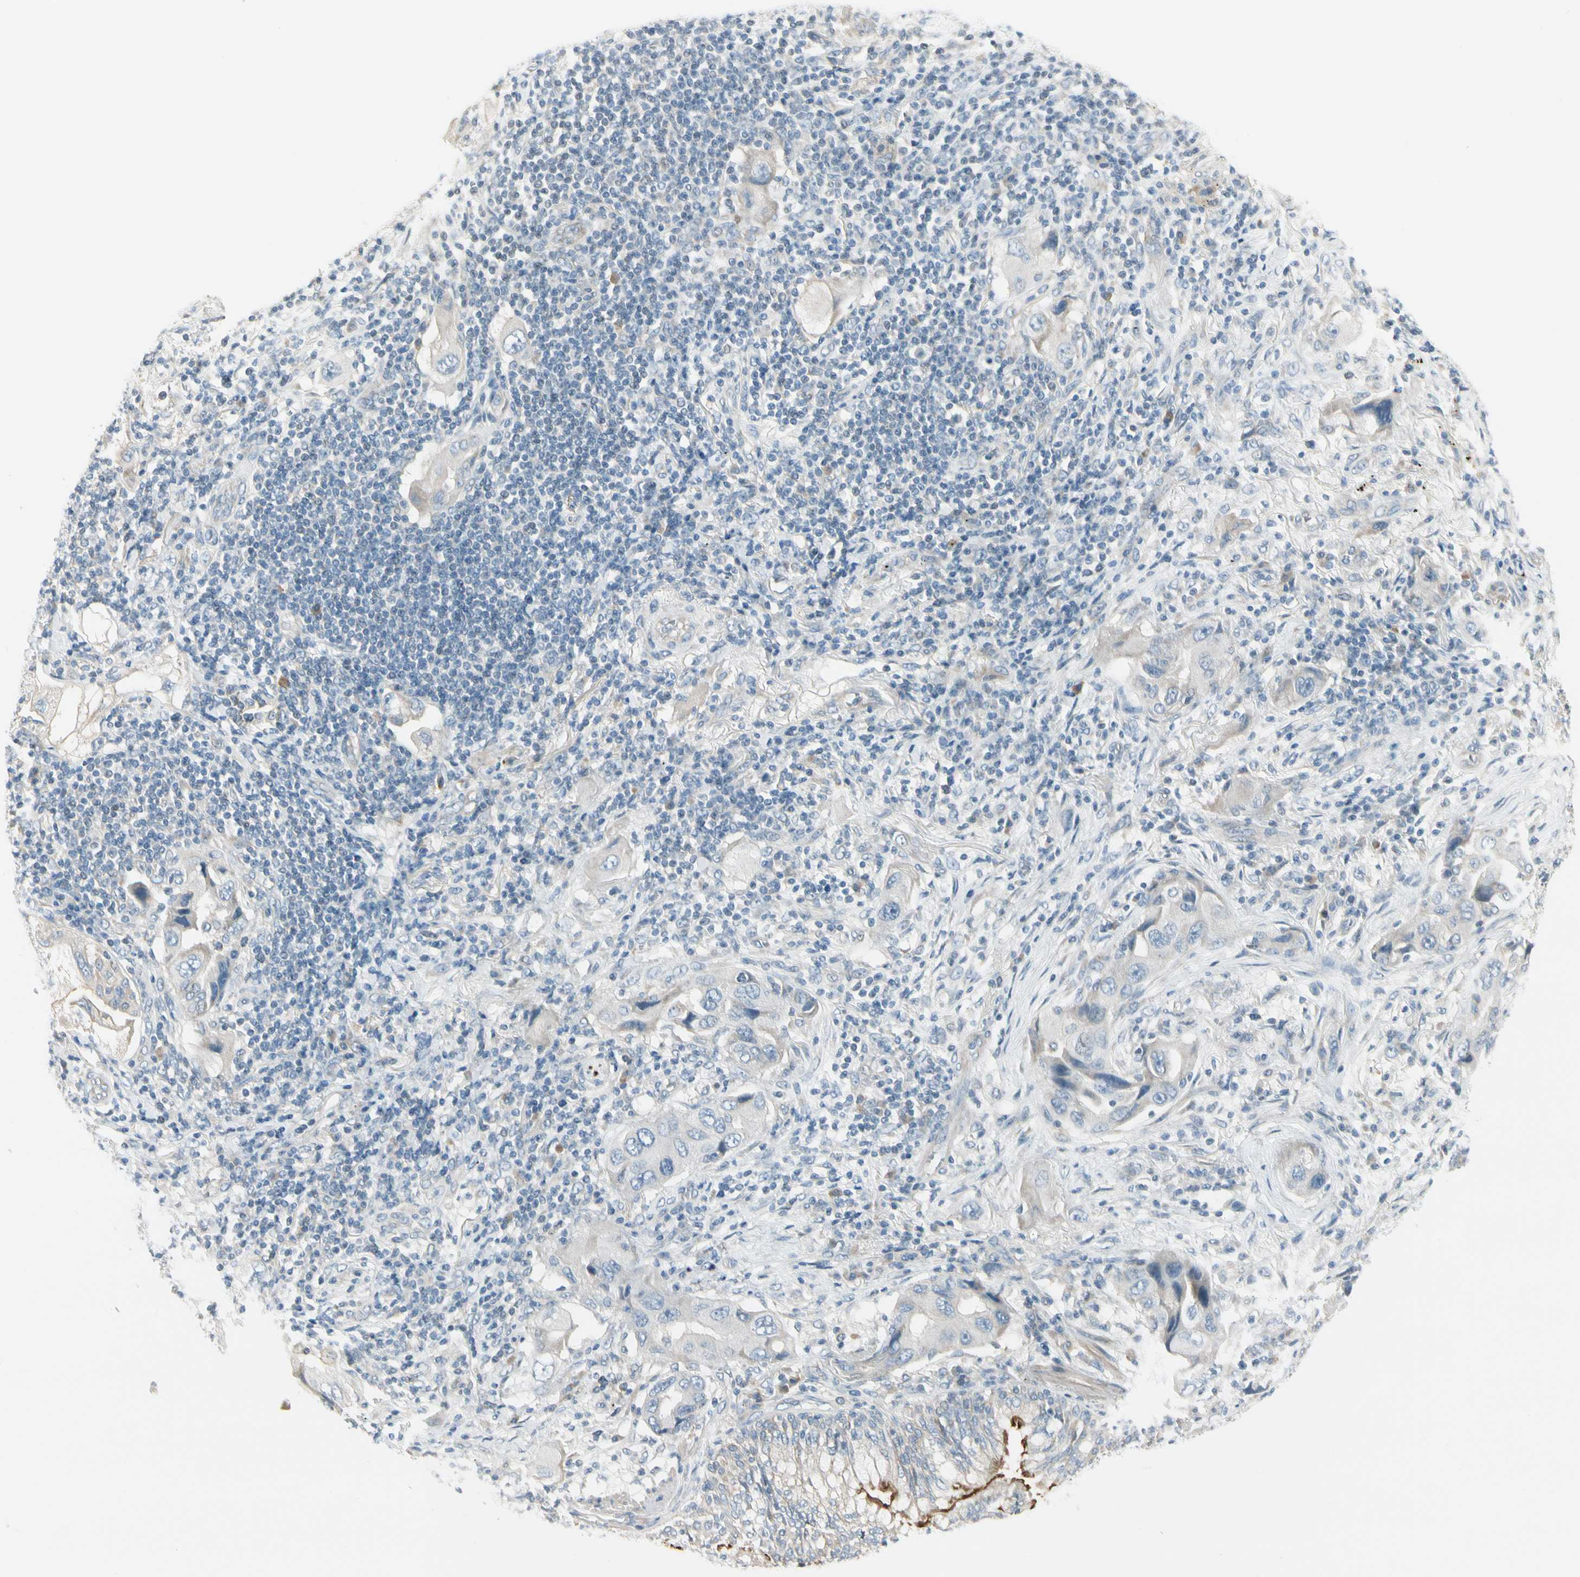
{"staining": {"intensity": "weak", "quantity": "<25%", "location": "cytoplasmic/membranous"}, "tissue": "lung cancer", "cell_type": "Tumor cells", "image_type": "cancer", "snomed": [{"axis": "morphology", "description": "Adenocarcinoma, NOS"}, {"axis": "topography", "description": "Lung"}], "caption": "Photomicrograph shows no protein positivity in tumor cells of lung cancer (adenocarcinoma) tissue.", "gene": "CYP2E1", "patient": {"sex": "female", "age": 65}}